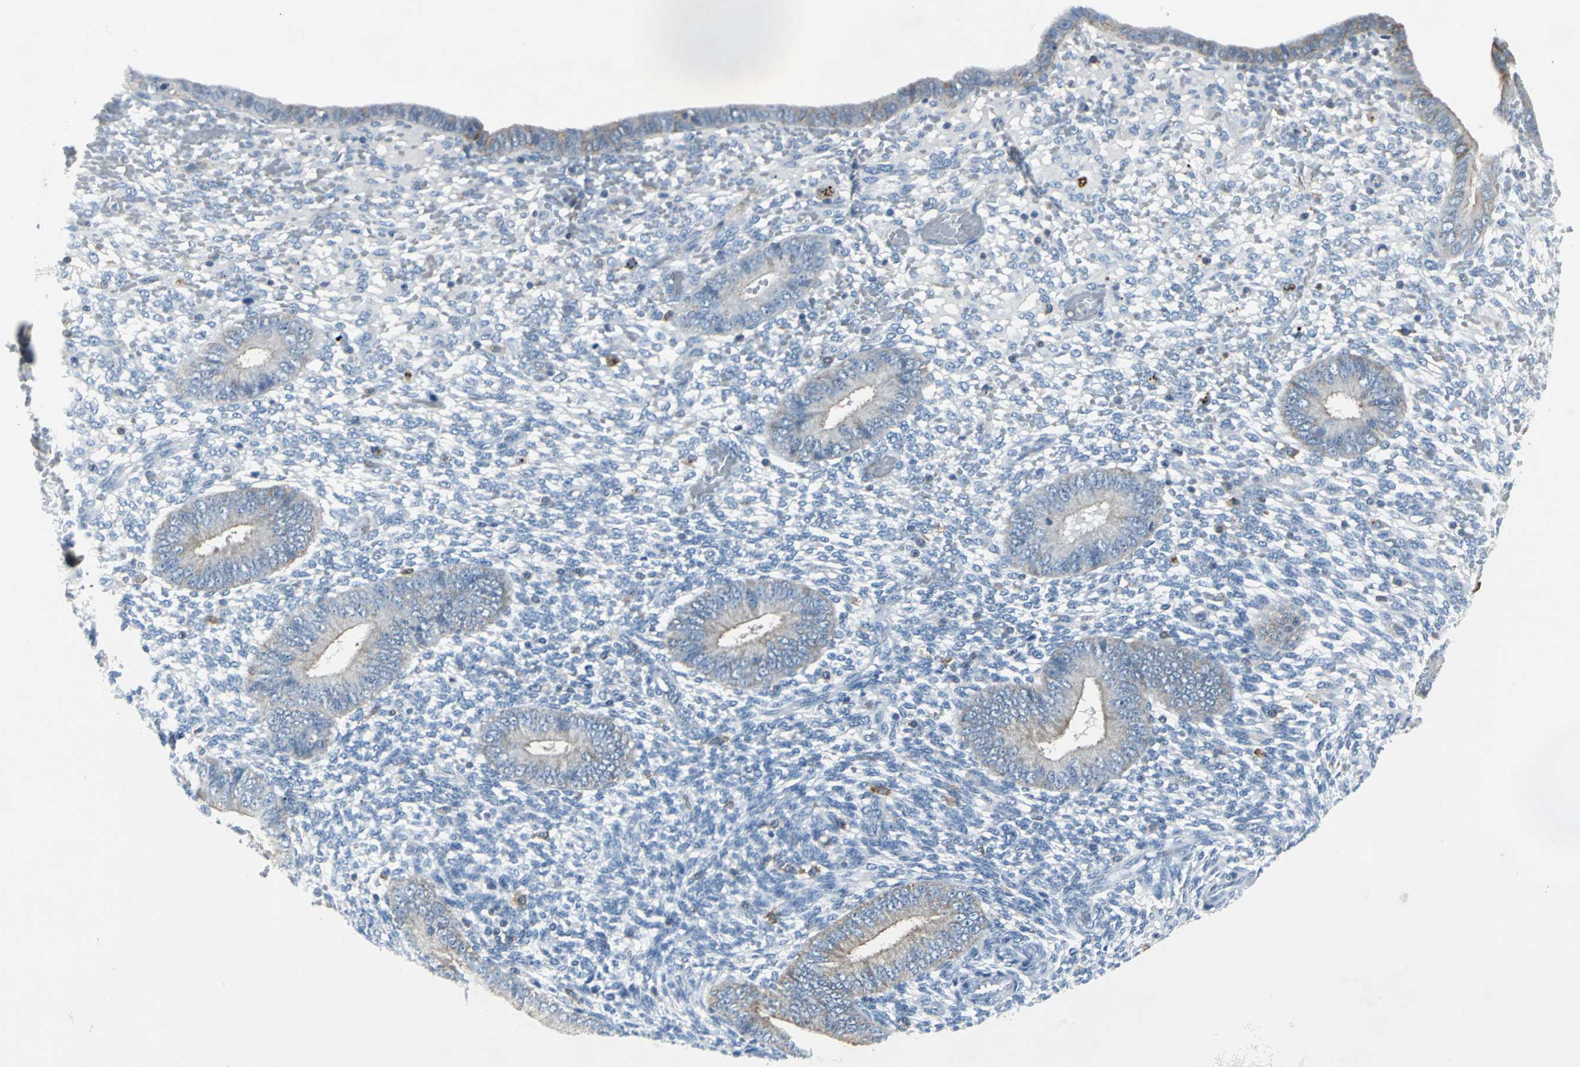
{"staining": {"intensity": "weak", "quantity": "<25%", "location": "cytoplasmic/membranous"}, "tissue": "endometrium", "cell_type": "Cells in endometrial stroma", "image_type": "normal", "snomed": [{"axis": "morphology", "description": "Normal tissue, NOS"}, {"axis": "topography", "description": "Endometrium"}], "caption": "The photomicrograph demonstrates no significant staining in cells in endometrial stroma of endometrium.", "gene": "IQGAP2", "patient": {"sex": "female", "age": 42}}